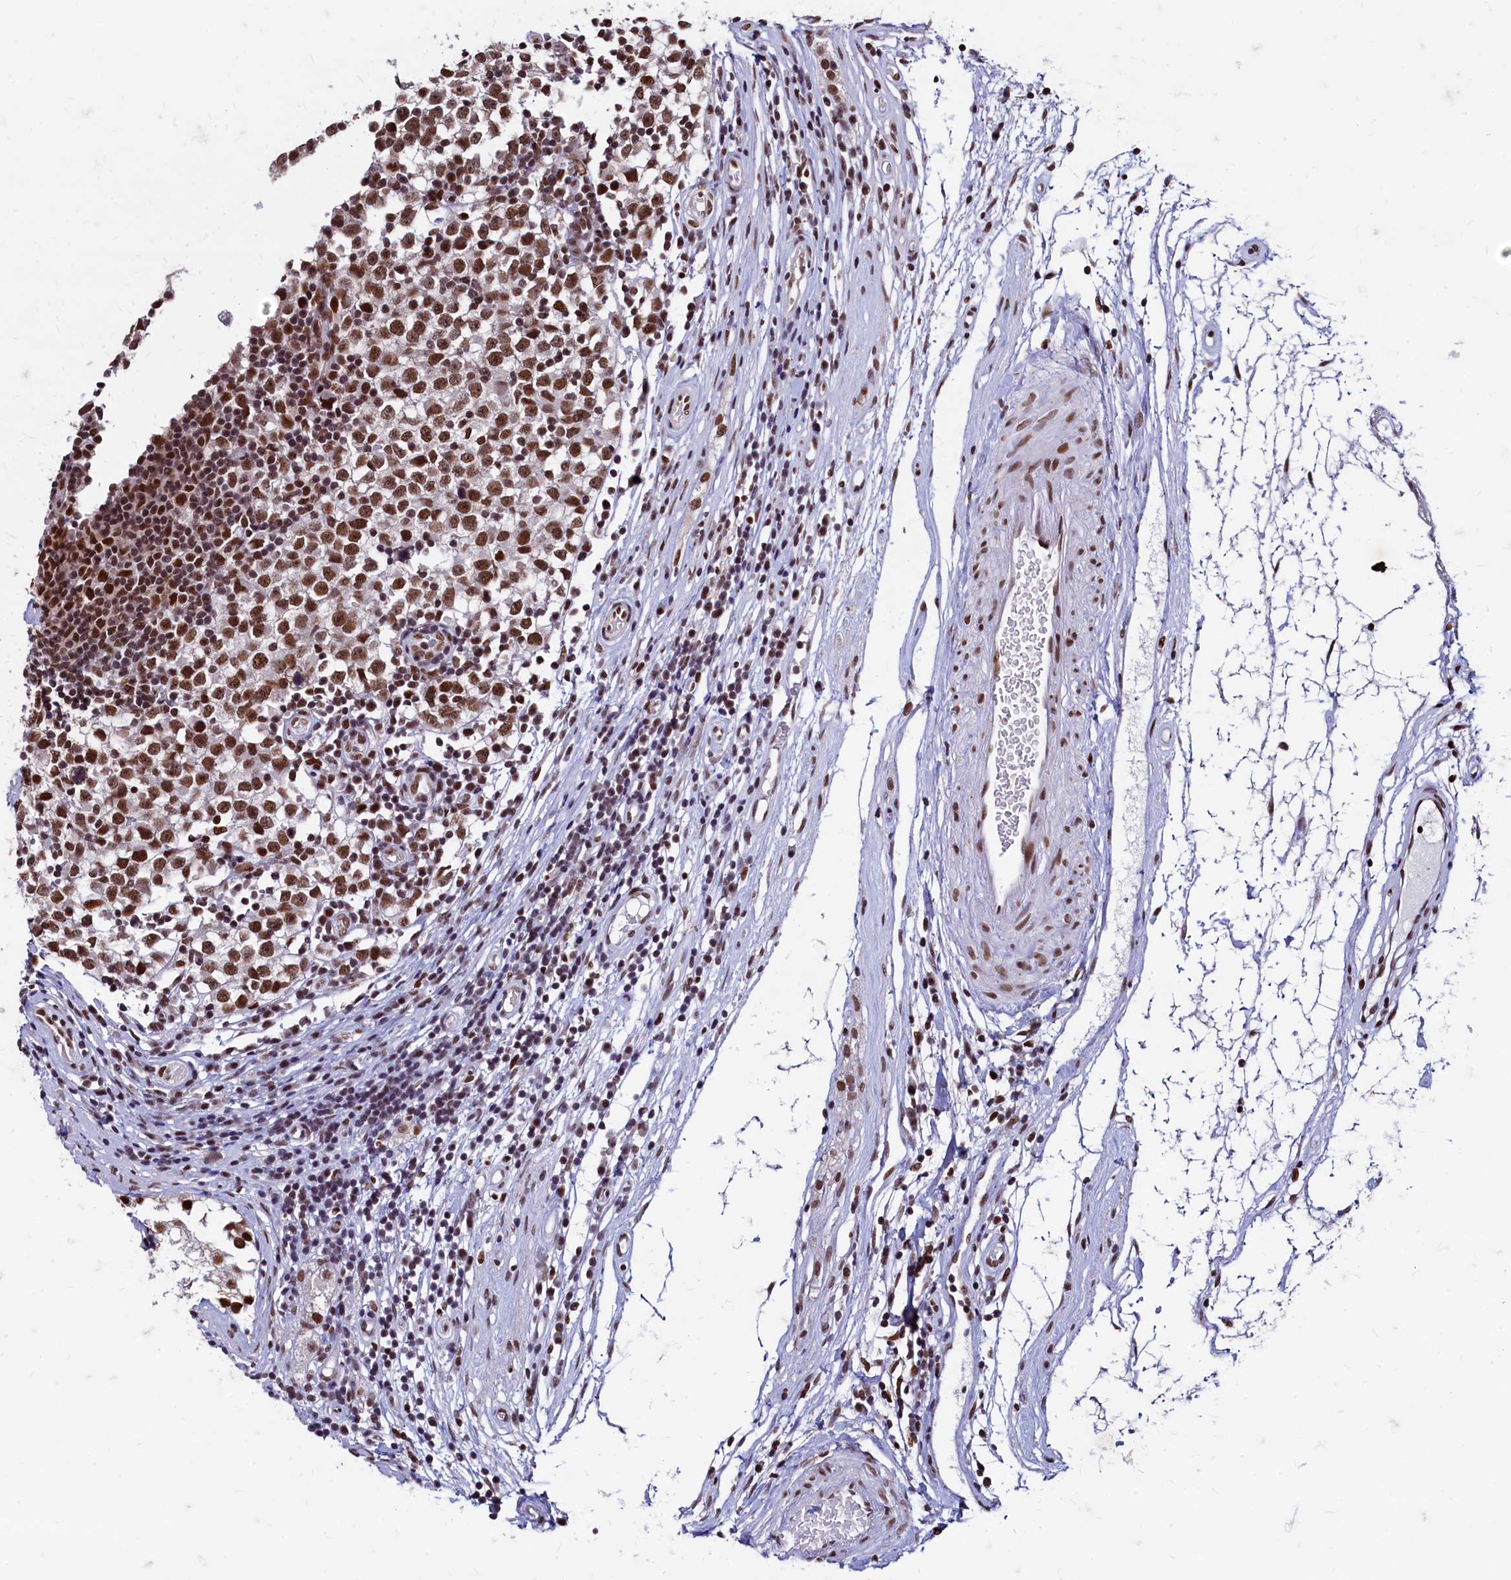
{"staining": {"intensity": "strong", "quantity": "<25%", "location": "nuclear"}, "tissue": "testis cancer", "cell_type": "Tumor cells", "image_type": "cancer", "snomed": [{"axis": "morphology", "description": "Seminoma, NOS"}, {"axis": "topography", "description": "Testis"}], "caption": "This is a micrograph of immunohistochemistry (IHC) staining of testis cancer (seminoma), which shows strong positivity in the nuclear of tumor cells.", "gene": "CPSF7", "patient": {"sex": "male", "age": 65}}